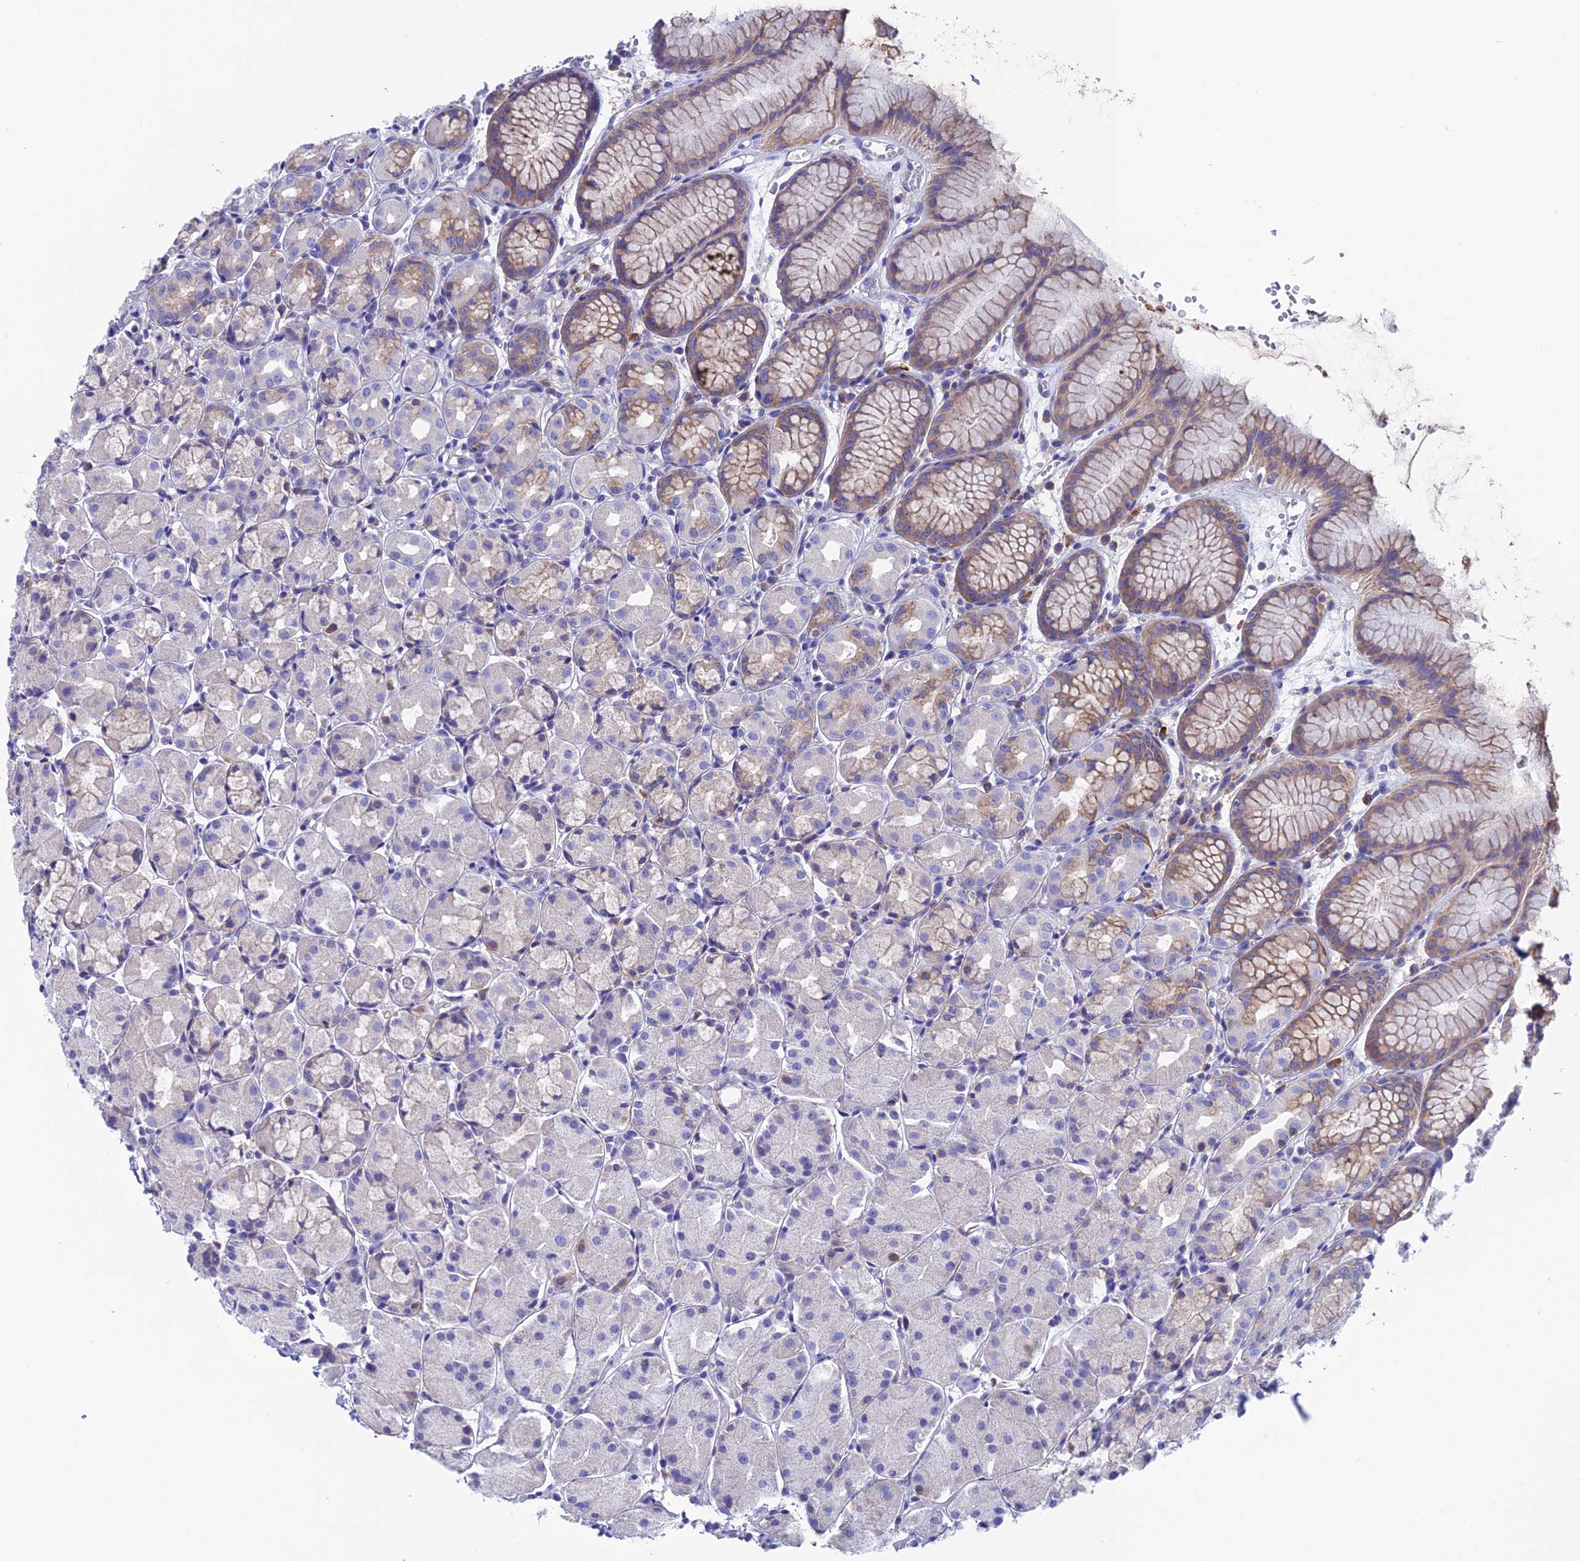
{"staining": {"intensity": "moderate", "quantity": "<25%", "location": "cytoplasmic/membranous"}, "tissue": "stomach", "cell_type": "Glandular cells", "image_type": "normal", "snomed": [{"axis": "morphology", "description": "Normal tissue, NOS"}, {"axis": "topography", "description": "Stomach, upper"}], "caption": "Human stomach stained with a brown dye reveals moderate cytoplasmic/membranous positive staining in about <25% of glandular cells.", "gene": "LZTFL1", "patient": {"sex": "male", "age": 47}}